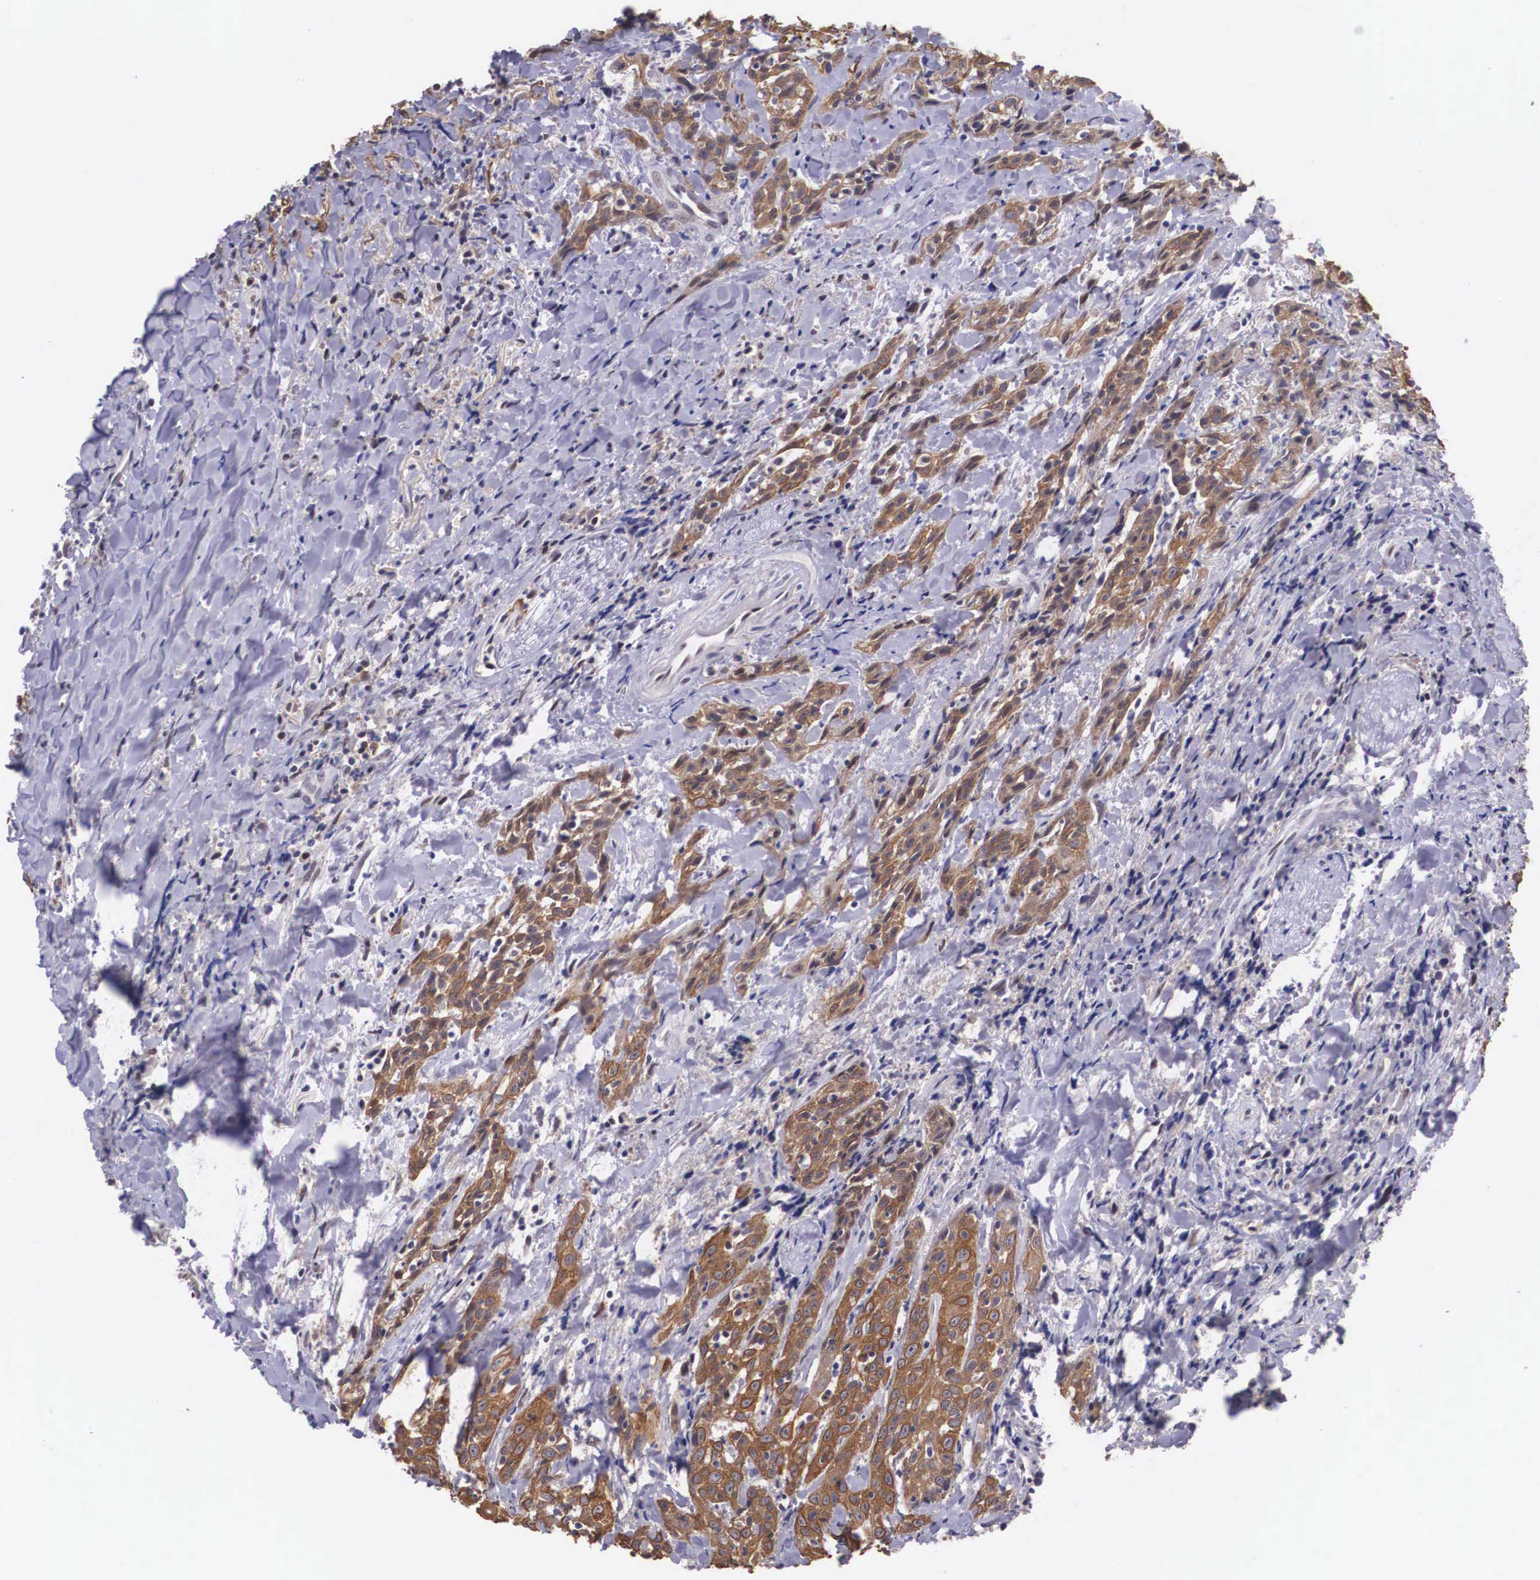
{"staining": {"intensity": "moderate", "quantity": ">75%", "location": "cytoplasmic/membranous"}, "tissue": "head and neck cancer", "cell_type": "Tumor cells", "image_type": "cancer", "snomed": [{"axis": "morphology", "description": "Squamous cell carcinoma, NOS"}, {"axis": "topography", "description": "Oral tissue"}, {"axis": "topography", "description": "Head-Neck"}], "caption": "Immunohistochemical staining of human head and neck cancer (squamous cell carcinoma) displays moderate cytoplasmic/membranous protein expression in about >75% of tumor cells.", "gene": "SLC25A21", "patient": {"sex": "female", "age": 82}}